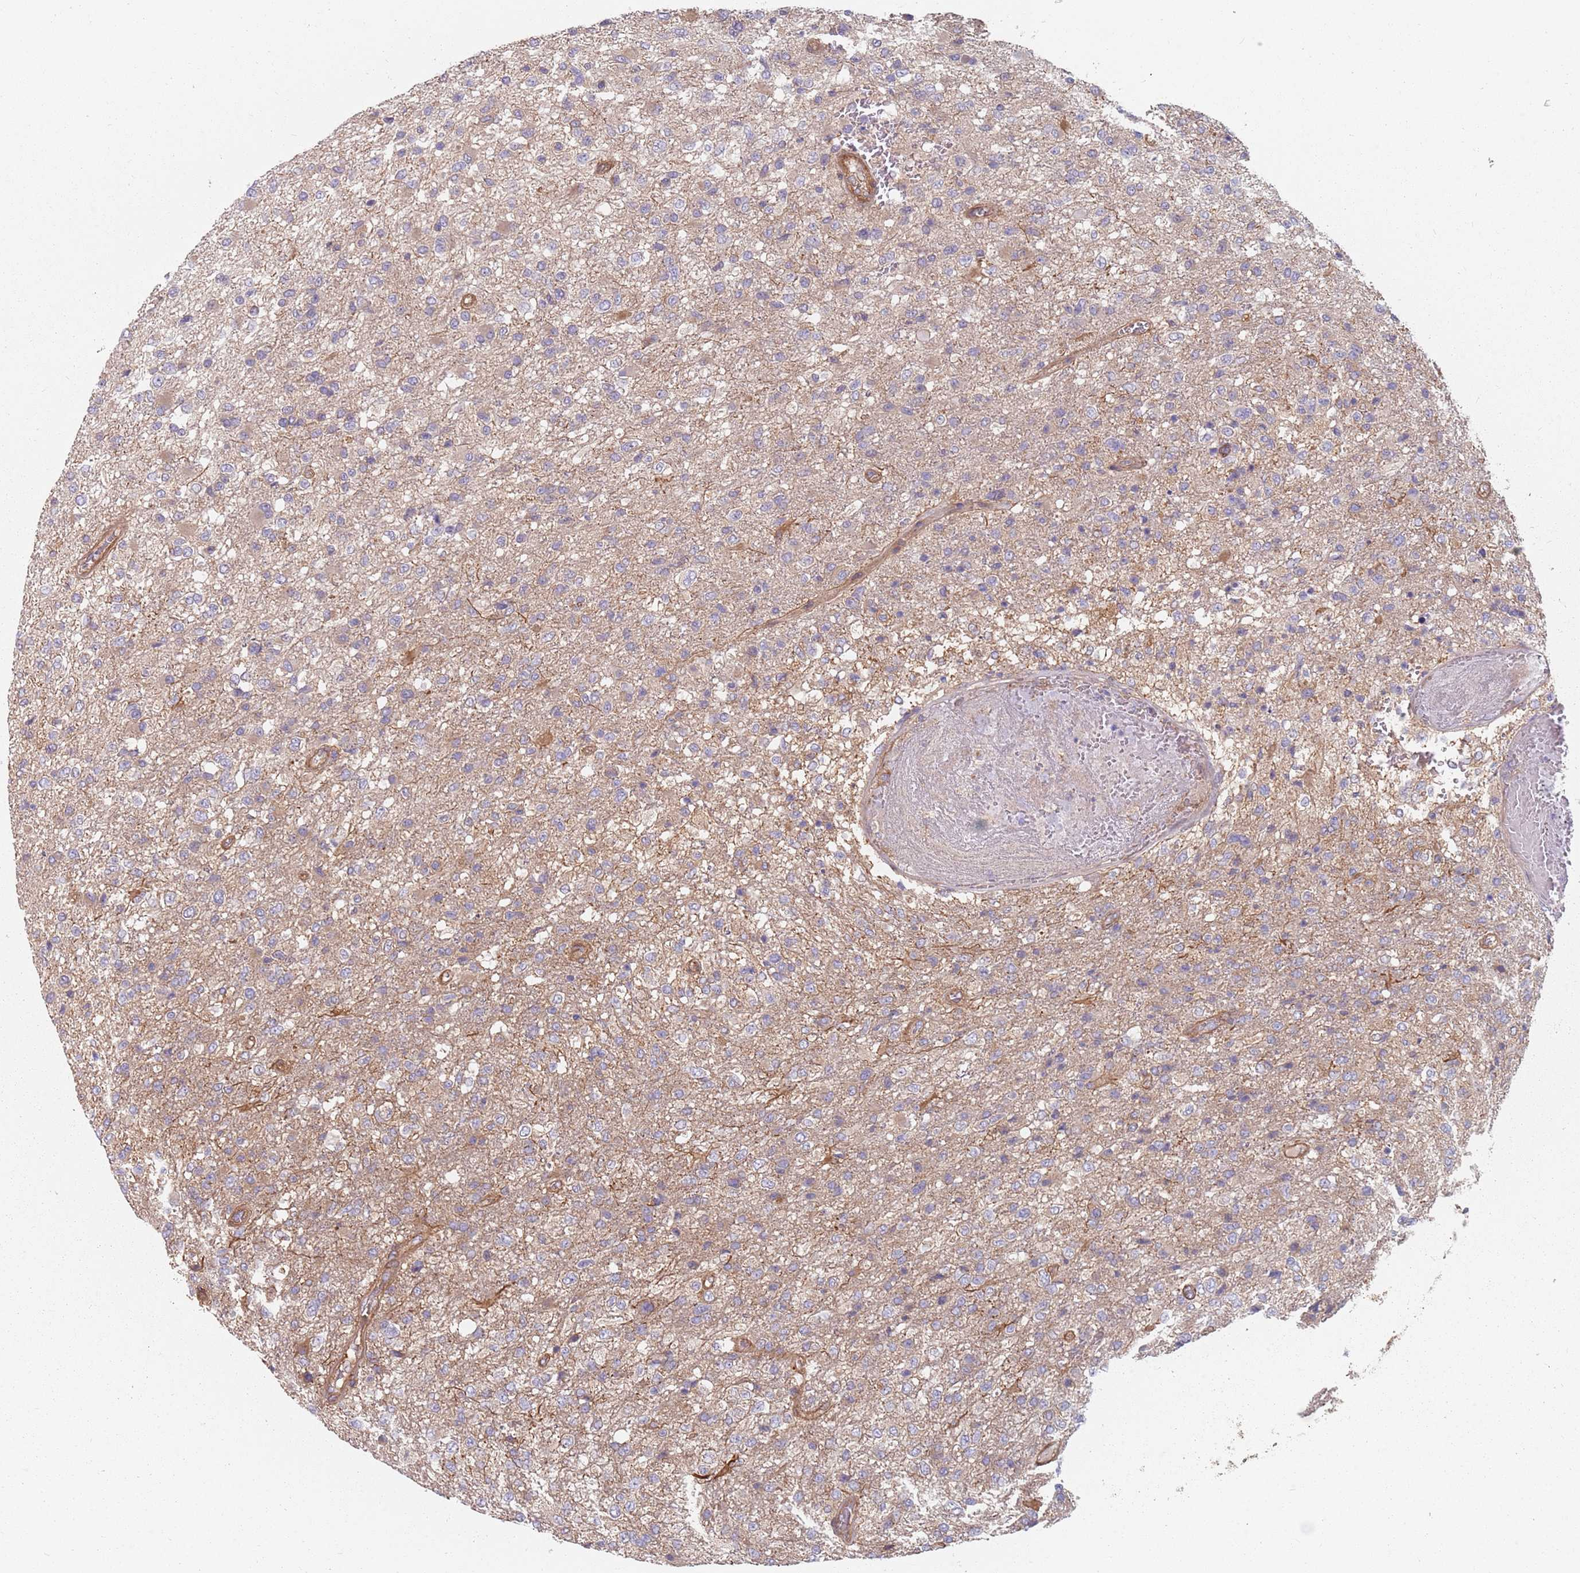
{"staining": {"intensity": "weak", "quantity": "25%-75%", "location": "cytoplasmic/membranous"}, "tissue": "glioma", "cell_type": "Tumor cells", "image_type": "cancer", "snomed": [{"axis": "morphology", "description": "Glioma, malignant, High grade"}, {"axis": "topography", "description": "Brain"}], "caption": "Weak cytoplasmic/membranous expression is identified in about 25%-75% of tumor cells in malignant glioma (high-grade). (IHC, brightfield microscopy, high magnification).", "gene": "SPDL1", "patient": {"sex": "female", "age": 74}}